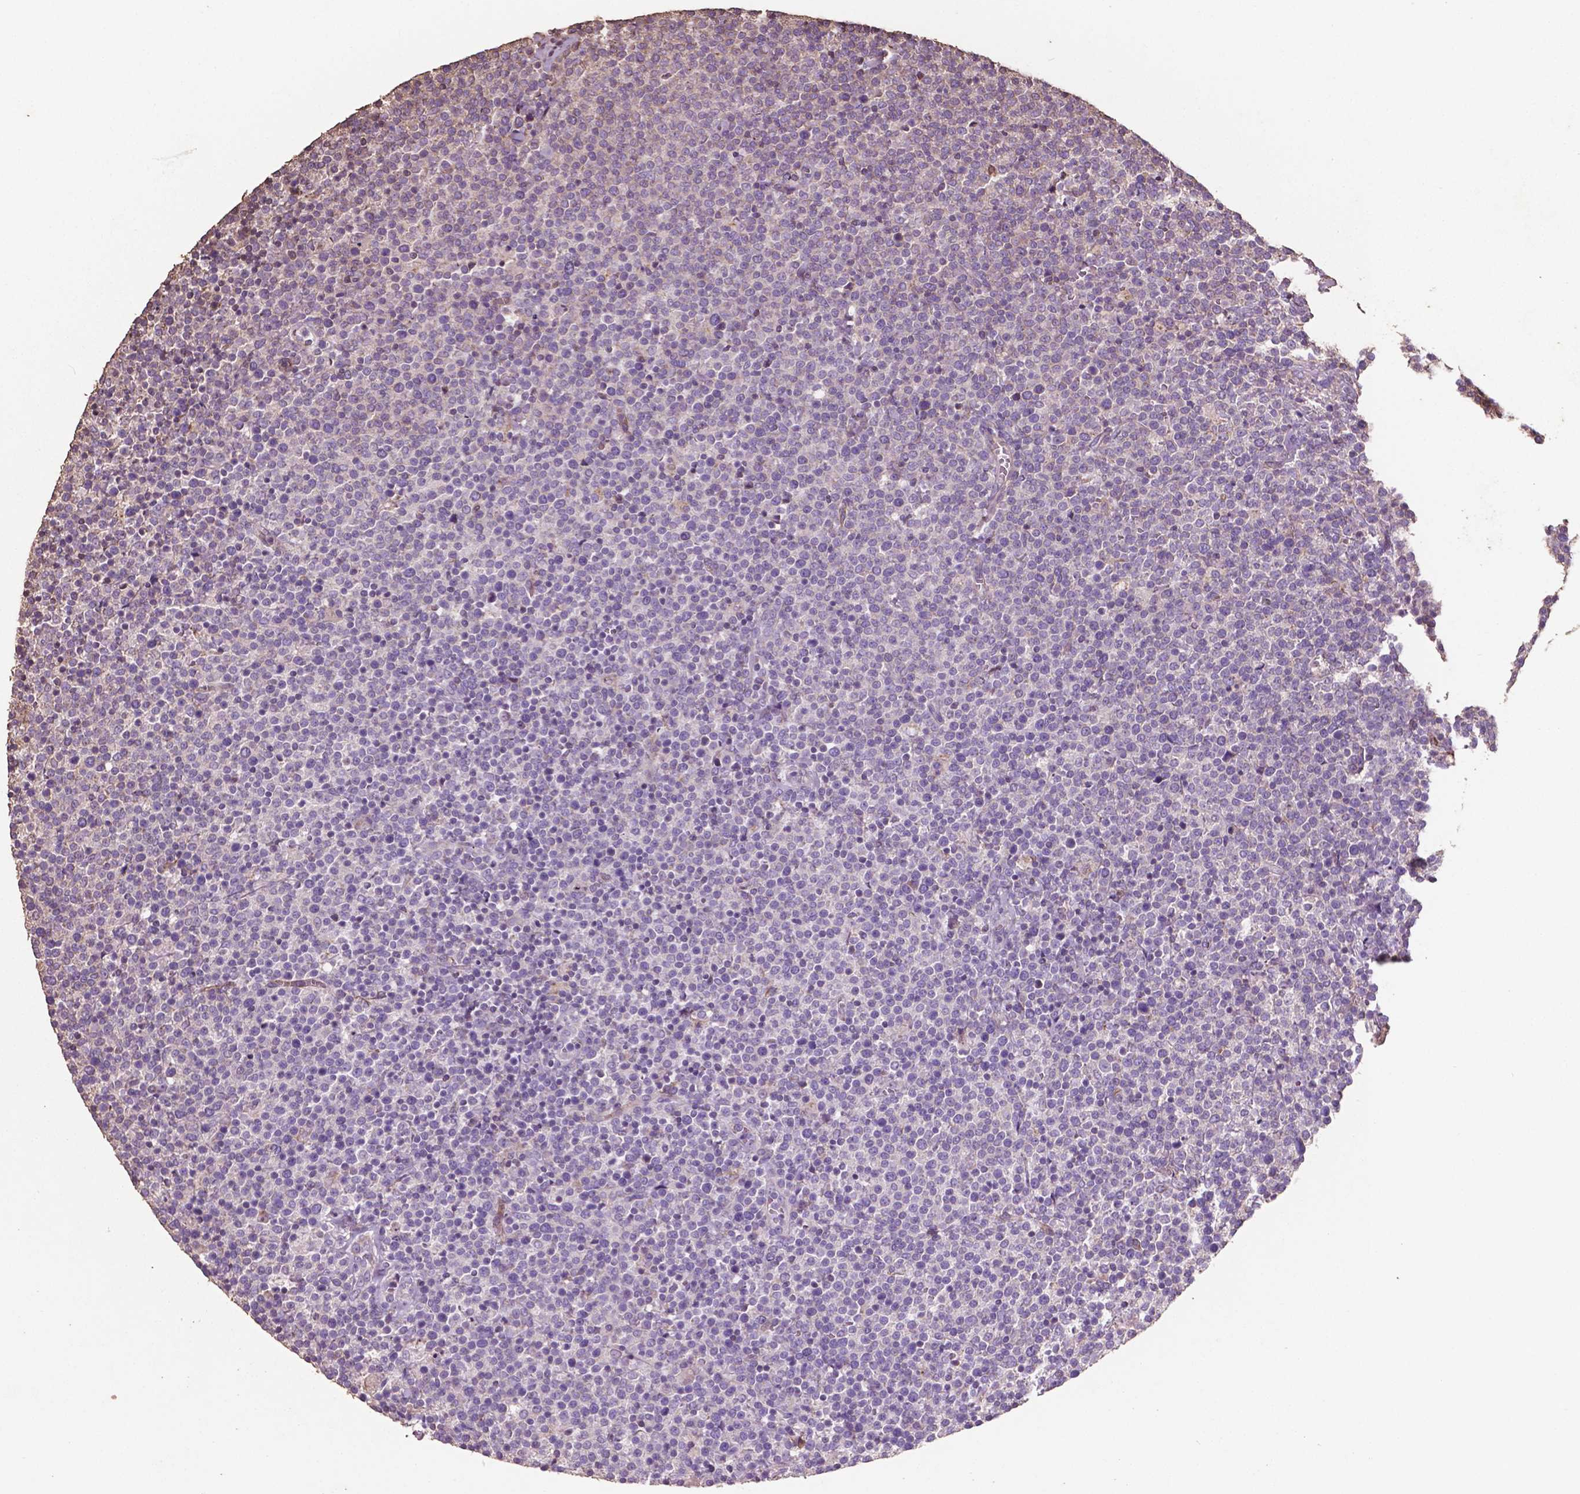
{"staining": {"intensity": "negative", "quantity": "none", "location": "none"}, "tissue": "lymphoma", "cell_type": "Tumor cells", "image_type": "cancer", "snomed": [{"axis": "morphology", "description": "Malignant lymphoma, non-Hodgkin's type, High grade"}, {"axis": "topography", "description": "Lymph node"}], "caption": "Tumor cells are negative for protein expression in human lymphoma.", "gene": "COMMD4", "patient": {"sex": "male", "age": 61}}